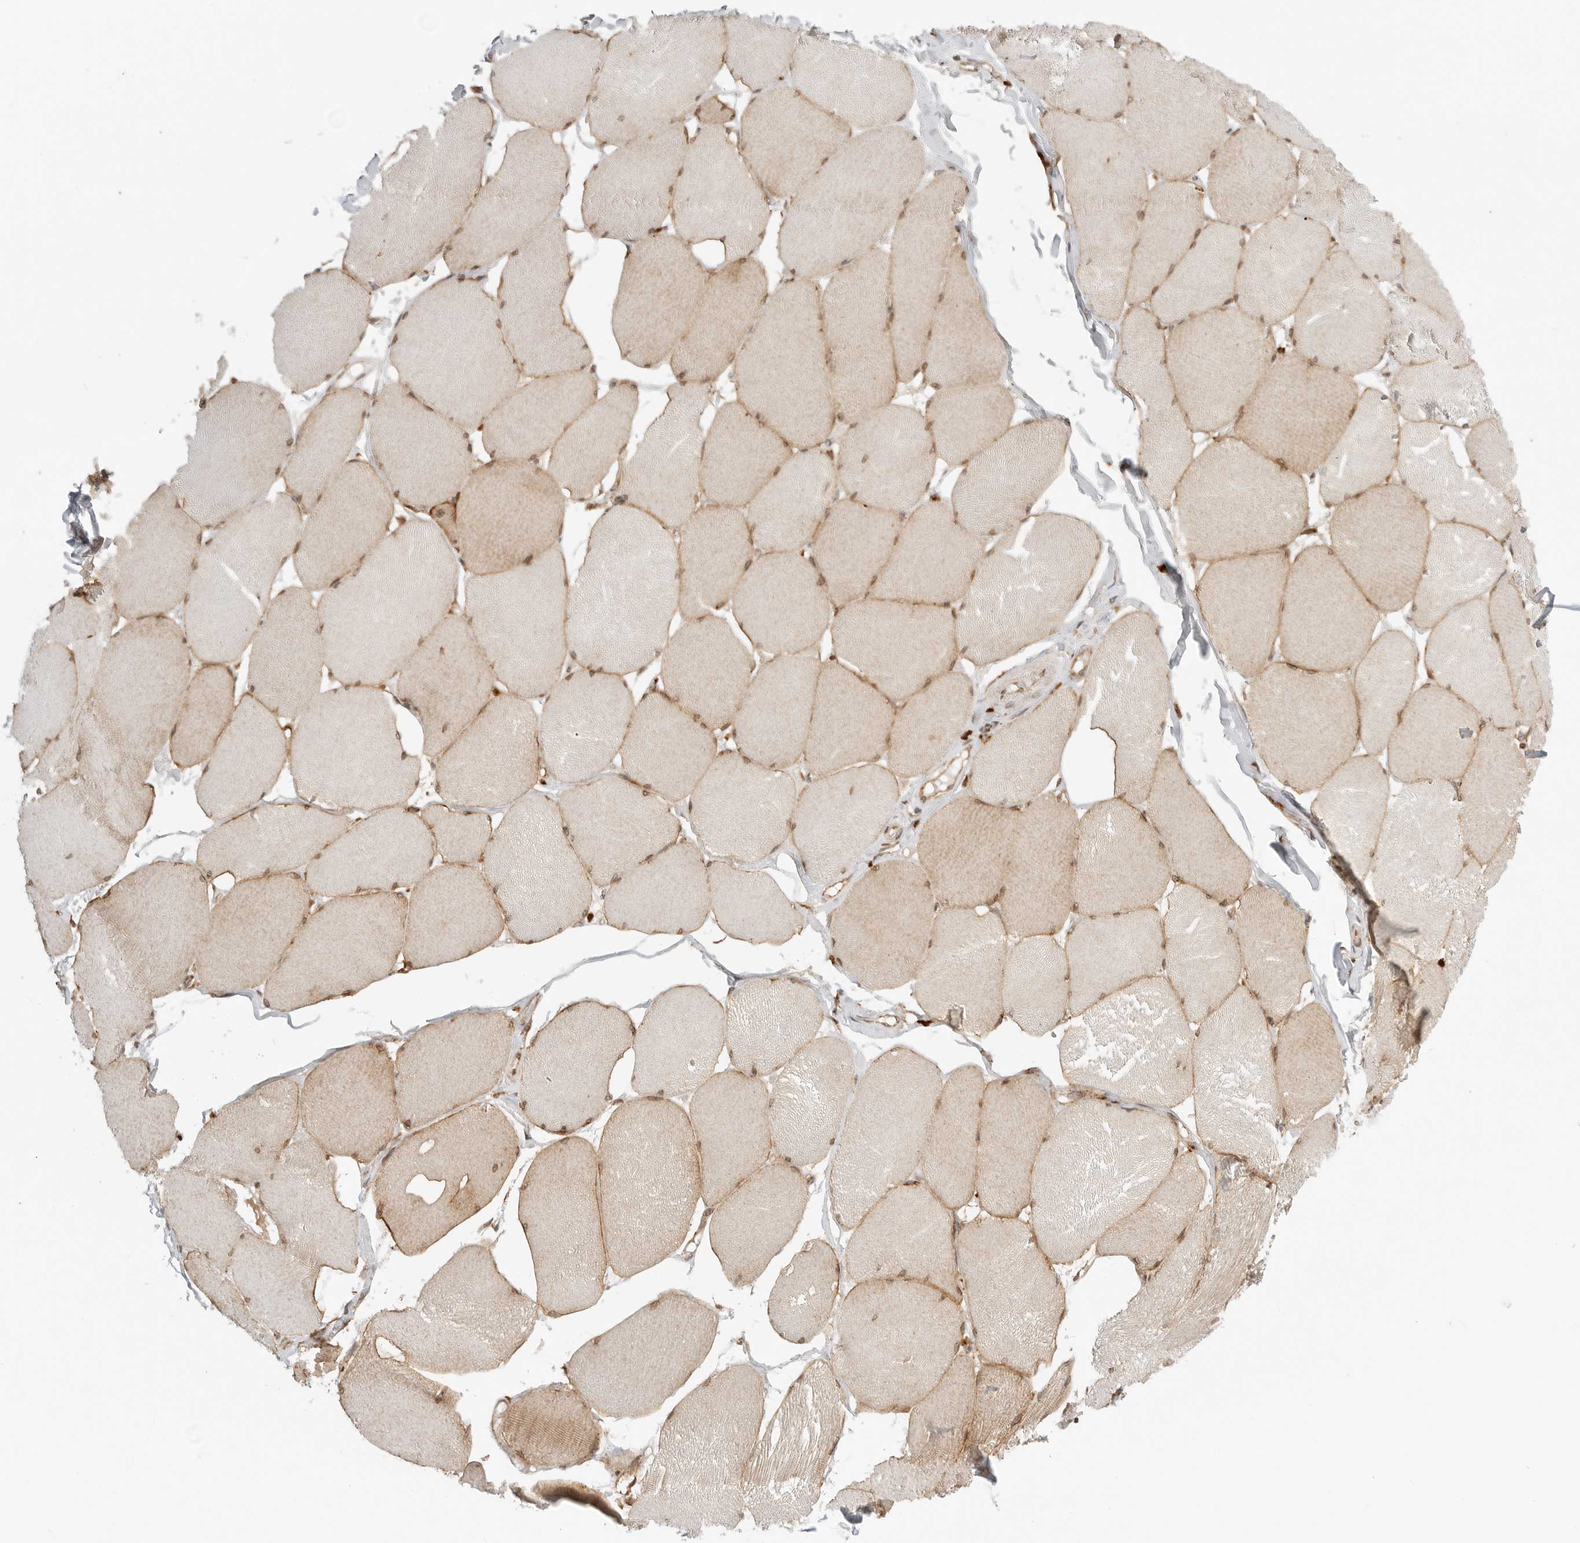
{"staining": {"intensity": "moderate", "quantity": ">75%", "location": "cytoplasmic/membranous,nuclear"}, "tissue": "skeletal muscle", "cell_type": "Myocytes", "image_type": "normal", "snomed": [{"axis": "morphology", "description": "Normal tissue, NOS"}, {"axis": "topography", "description": "Skin"}, {"axis": "topography", "description": "Skeletal muscle"}], "caption": "Immunohistochemical staining of benign skeletal muscle reveals moderate cytoplasmic/membranous,nuclear protein staining in approximately >75% of myocytes.", "gene": "IDUA", "patient": {"sex": "male", "age": 83}}